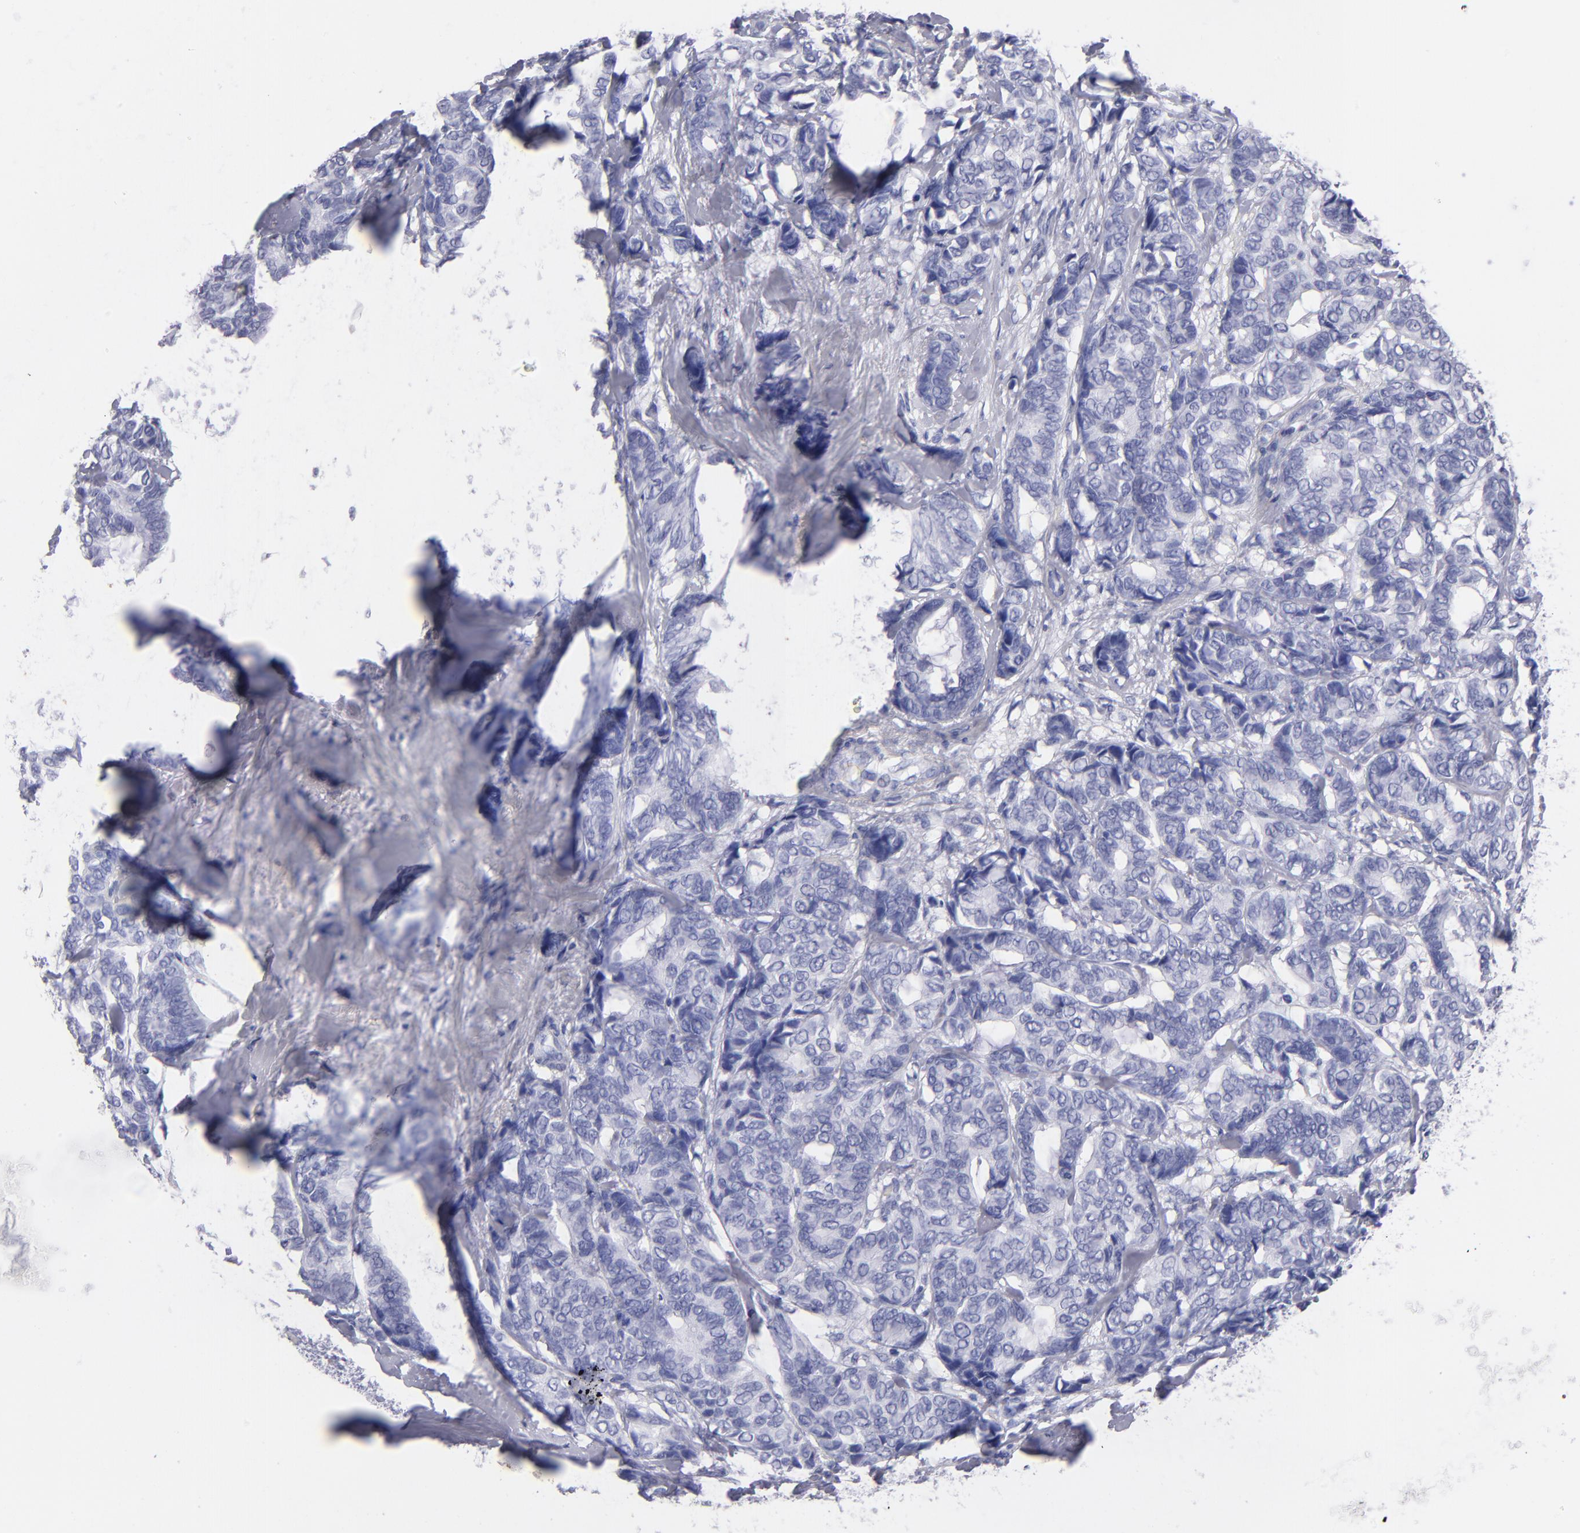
{"staining": {"intensity": "negative", "quantity": "none", "location": "none"}, "tissue": "breast cancer", "cell_type": "Tumor cells", "image_type": "cancer", "snomed": [{"axis": "morphology", "description": "Duct carcinoma"}, {"axis": "topography", "description": "Breast"}], "caption": "Human breast cancer stained for a protein using IHC displays no positivity in tumor cells.", "gene": "MB", "patient": {"sex": "female", "age": 87}}